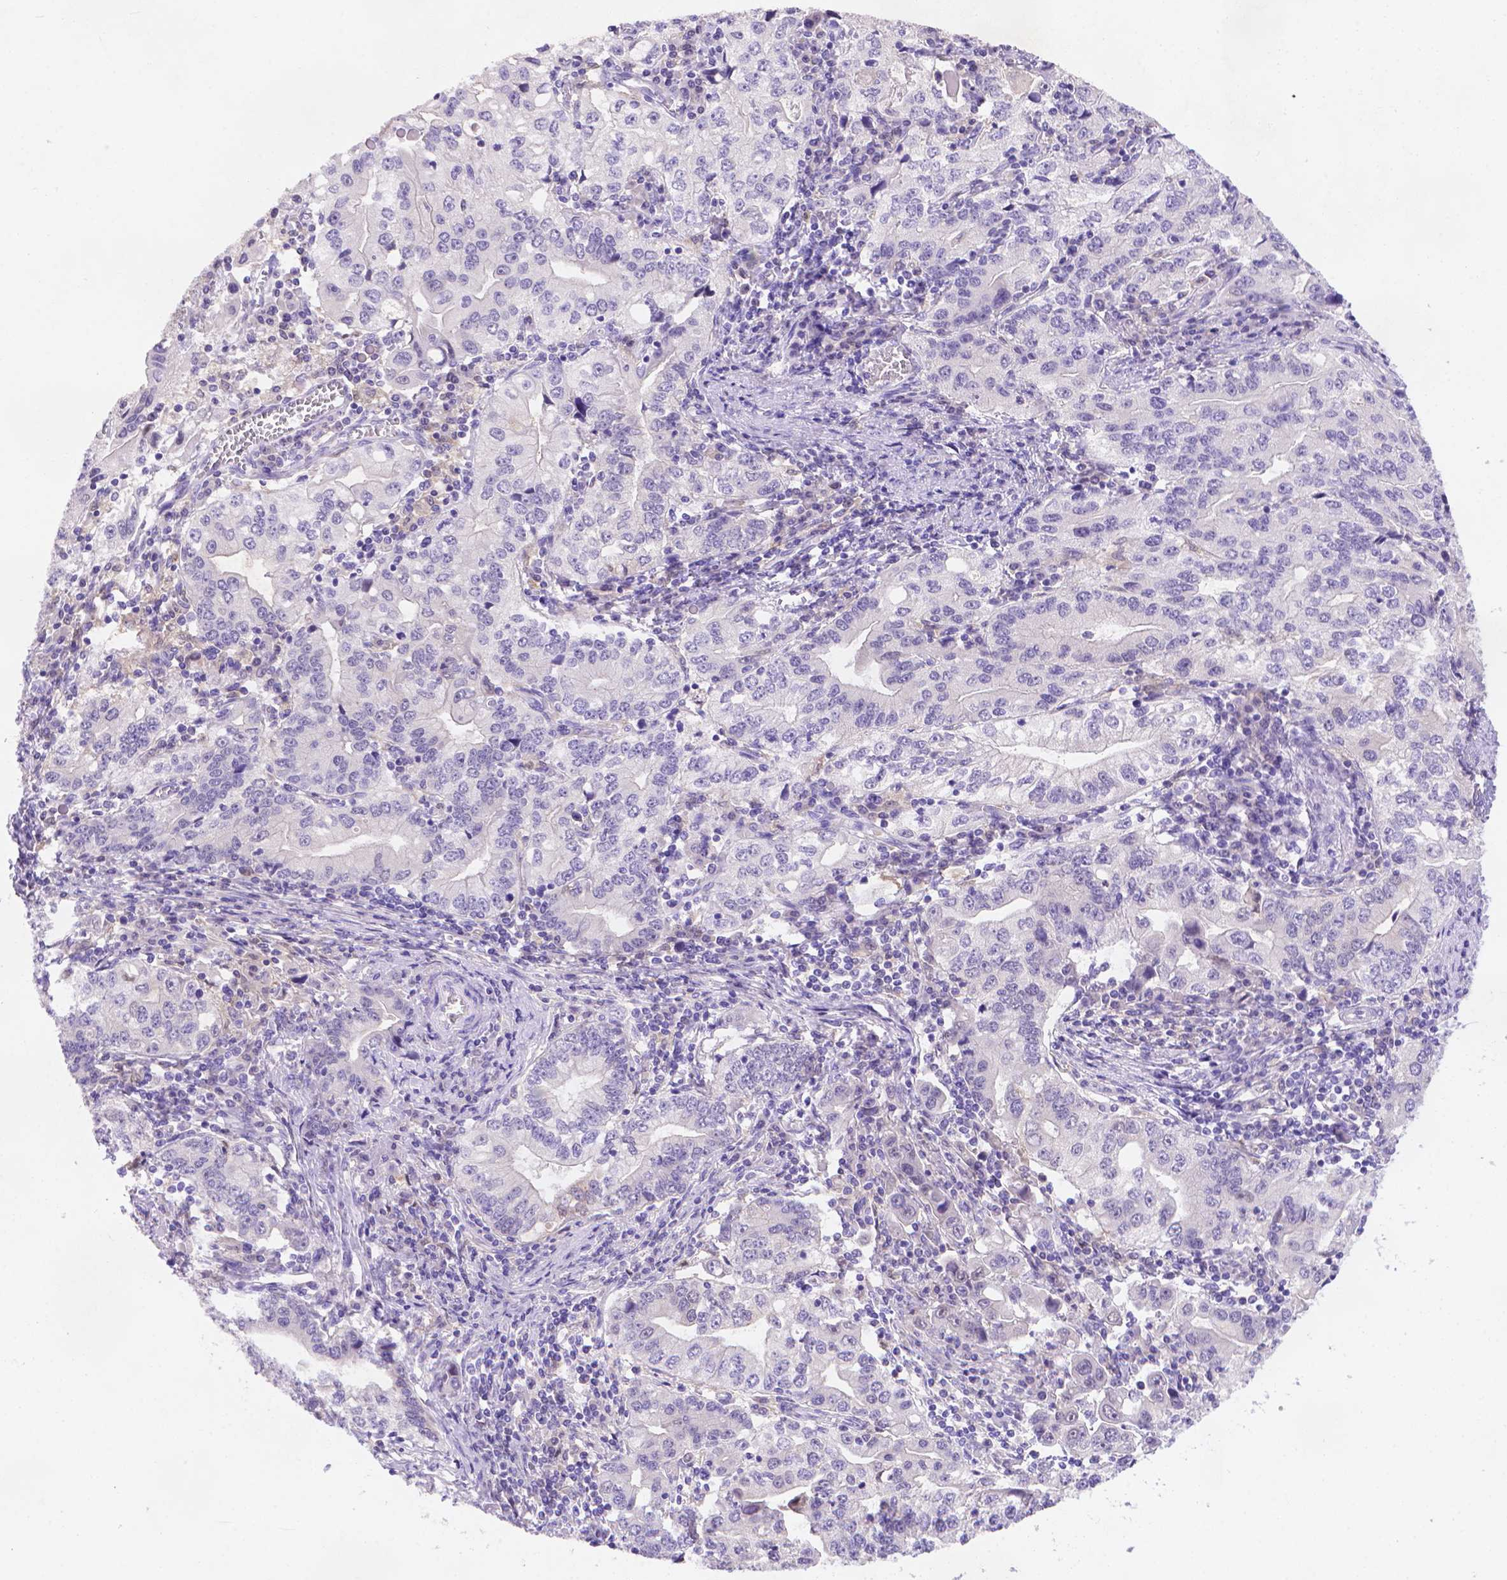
{"staining": {"intensity": "negative", "quantity": "none", "location": "none"}, "tissue": "stomach cancer", "cell_type": "Tumor cells", "image_type": "cancer", "snomed": [{"axis": "morphology", "description": "Adenocarcinoma, NOS"}, {"axis": "topography", "description": "Stomach, lower"}], "caption": "IHC photomicrograph of neoplastic tissue: stomach cancer stained with DAB (3,3'-diaminobenzidine) reveals no significant protein positivity in tumor cells. The staining is performed using DAB brown chromogen with nuclei counter-stained in using hematoxylin.", "gene": "FGD2", "patient": {"sex": "female", "age": 72}}